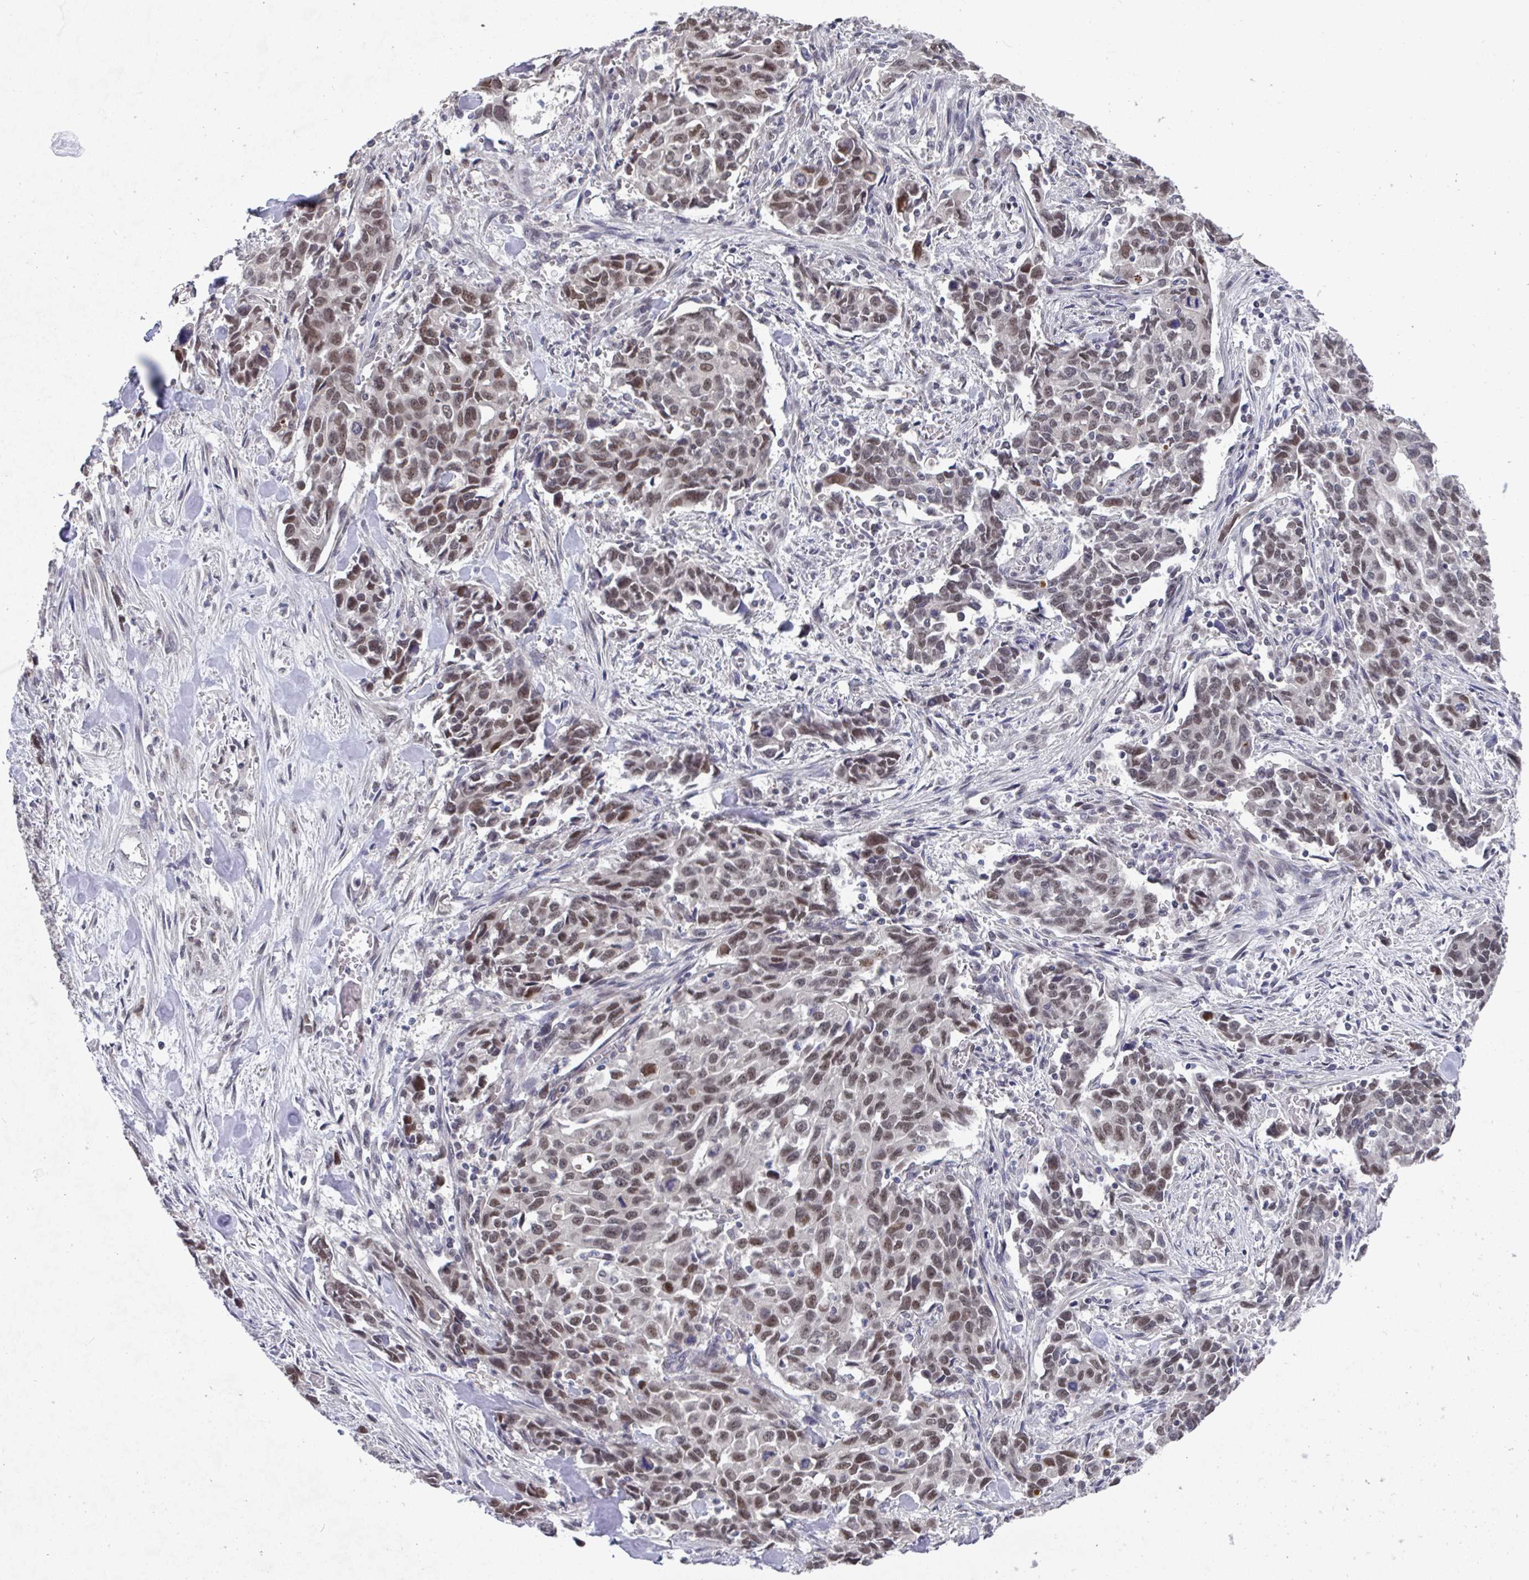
{"staining": {"intensity": "moderate", "quantity": ">75%", "location": "nuclear"}, "tissue": "stomach cancer", "cell_type": "Tumor cells", "image_type": "cancer", "snomed": [{"axis": "morphology", "description": "Adenocarcinoma, NOS"}, {"axis": "topography", "description": "Stomach, upper"}], "caption": "Immunohistochemical staining of stomach adenocarcinoma exhibits medium levels of moderate nuclear protein staining in approximately >75% of tumor cells. (IHC, brightfield microscopy, high magnification).", "gene": "JMJD1C", "patient": {"sex": "male", "age": 85}}